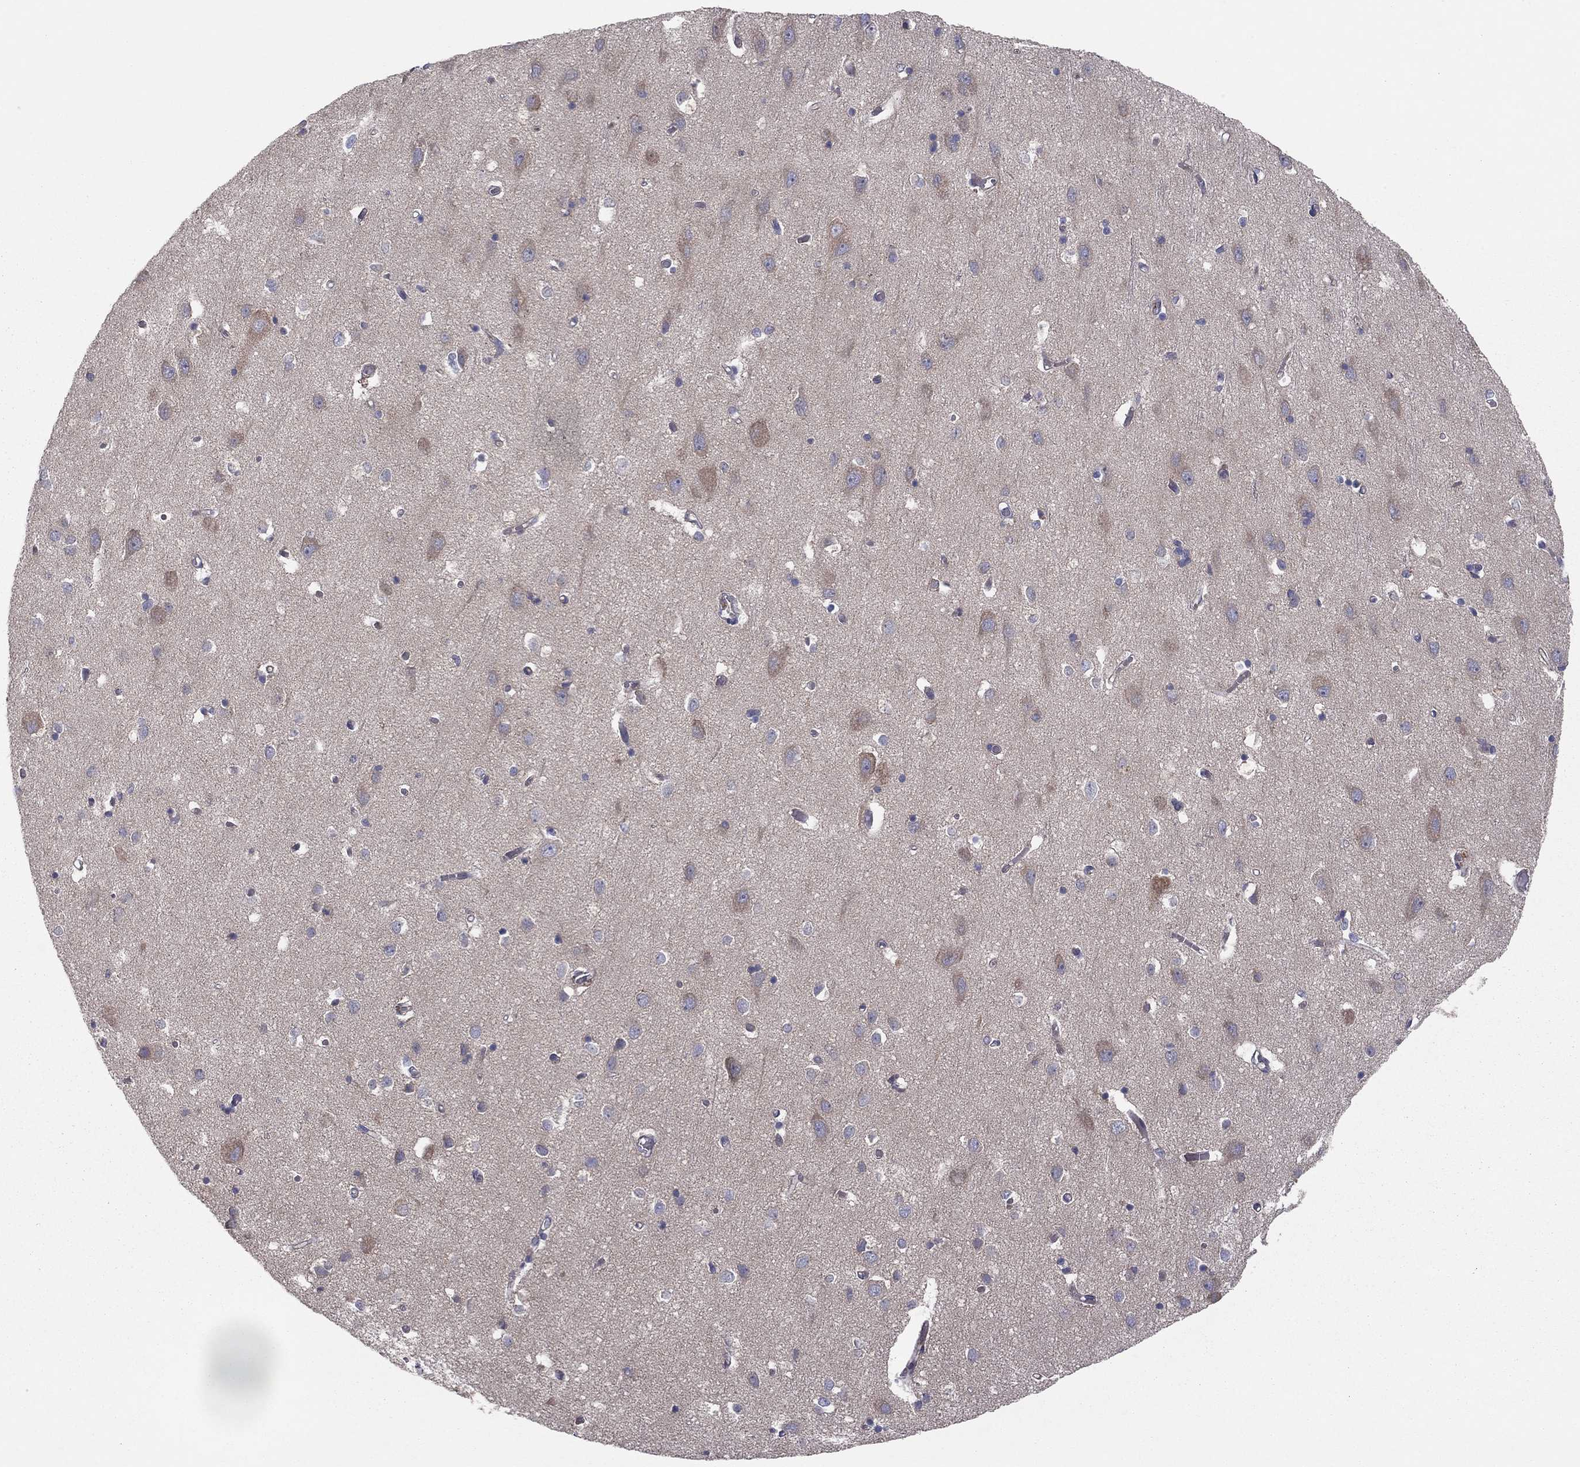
{"staining": {"intensity": "negative", "quantity": "none", "location": "none"}, "tissue": "cerebral cortex", "cell_type": "Endothelial cells", "image_type": "normal", "snomed": [{"axis": "morphology", "description": "Normal tissue, NOS"}, {"axis": "topography", "description": "Cerebral cortex"}], "caption": "Photomicrograph shows no protein positivity in endothelial cells of normal cerebral cortex.", "gene": "RNF123", "patient": {"sex": "male", "age": 70}}